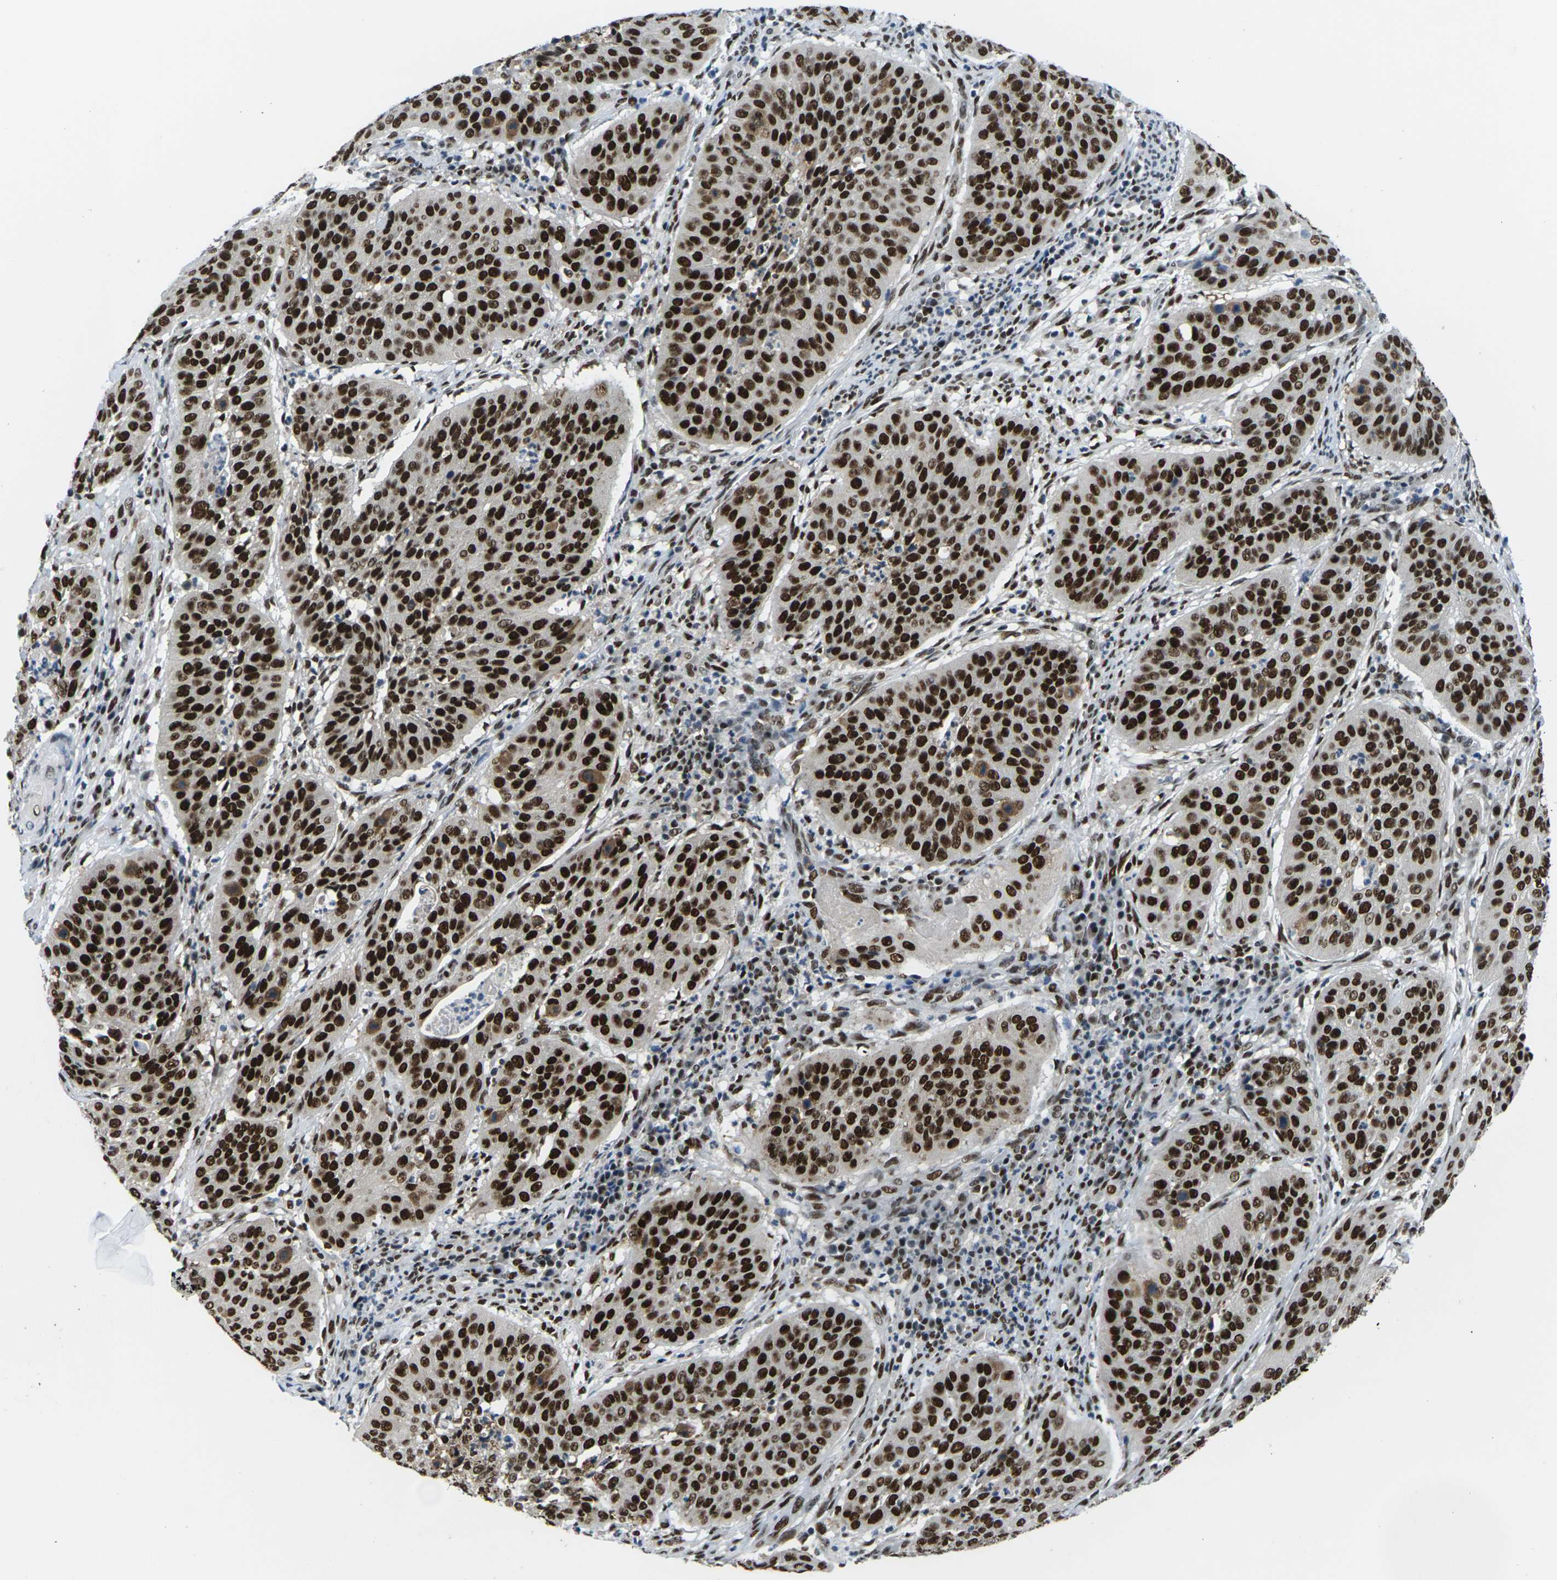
{"staining": {"intensity": "strong", "quantity": ">75%", "location": "nuclear"}, "tissue": "cervical cancer", "cell_type": "Tumor cells", "image_type": "cancer", "snomed": [{"axis": "morphology", "description": "Normal tissue, NOS"}, {"axis": "morphology", "description": "Squamous cell carcinoma, NOS"}, {"axis": "topography", "description": "Cervix"}], "caption": "Protein expression analysis of cervical squamous cell carcinoma displays strong nuclear positivity in approximately >75% of tumor cells. (DAB (3,3'-diaminobenzidine) = brown stain, brightfield microscopy at high magnification).", "gene": "PSME3", "patient": {"sex": "female", "age": 39}}